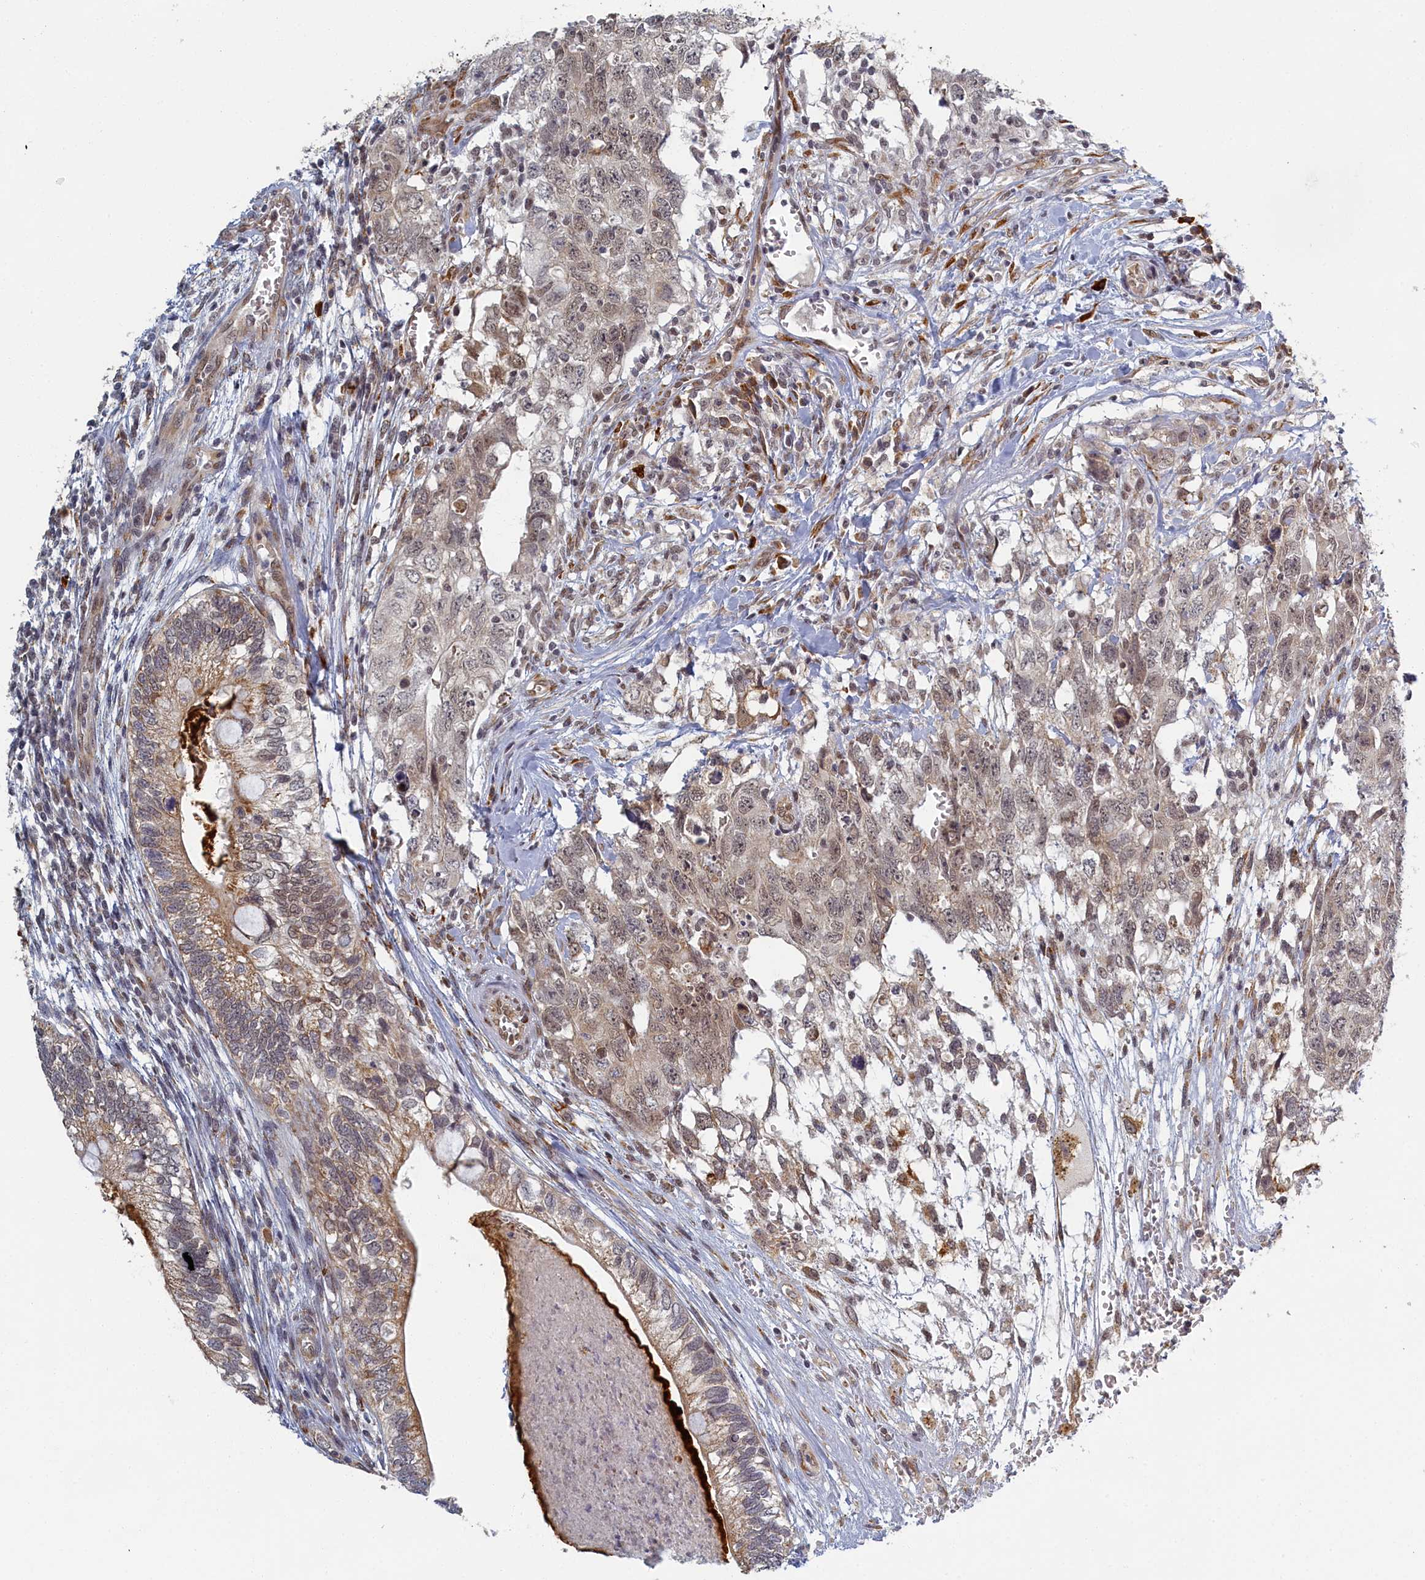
{"staining": {"intensity": "weak", "quantity": "25%-75%", "location": "nuclear"}, "tissue": "testis cancer", "cell_type": "Tumor cells", "image_type": "cancer", "snomed": [{"axis": "morphology", "description": "Seminoma, NOS"}, {"axis": "morphology", "description": "Carcinoma, Embryonal, NOS"}, {"axis": "topography", "description": "Testis"}], "caption": "Testis cancer (seminoma) stained with a brown dye reveals weak nuclear positive positivity in about 25%-75% of tumor cells.", "gene": "DNAJC17", "patient": {"sex": "male", "age": 29}}